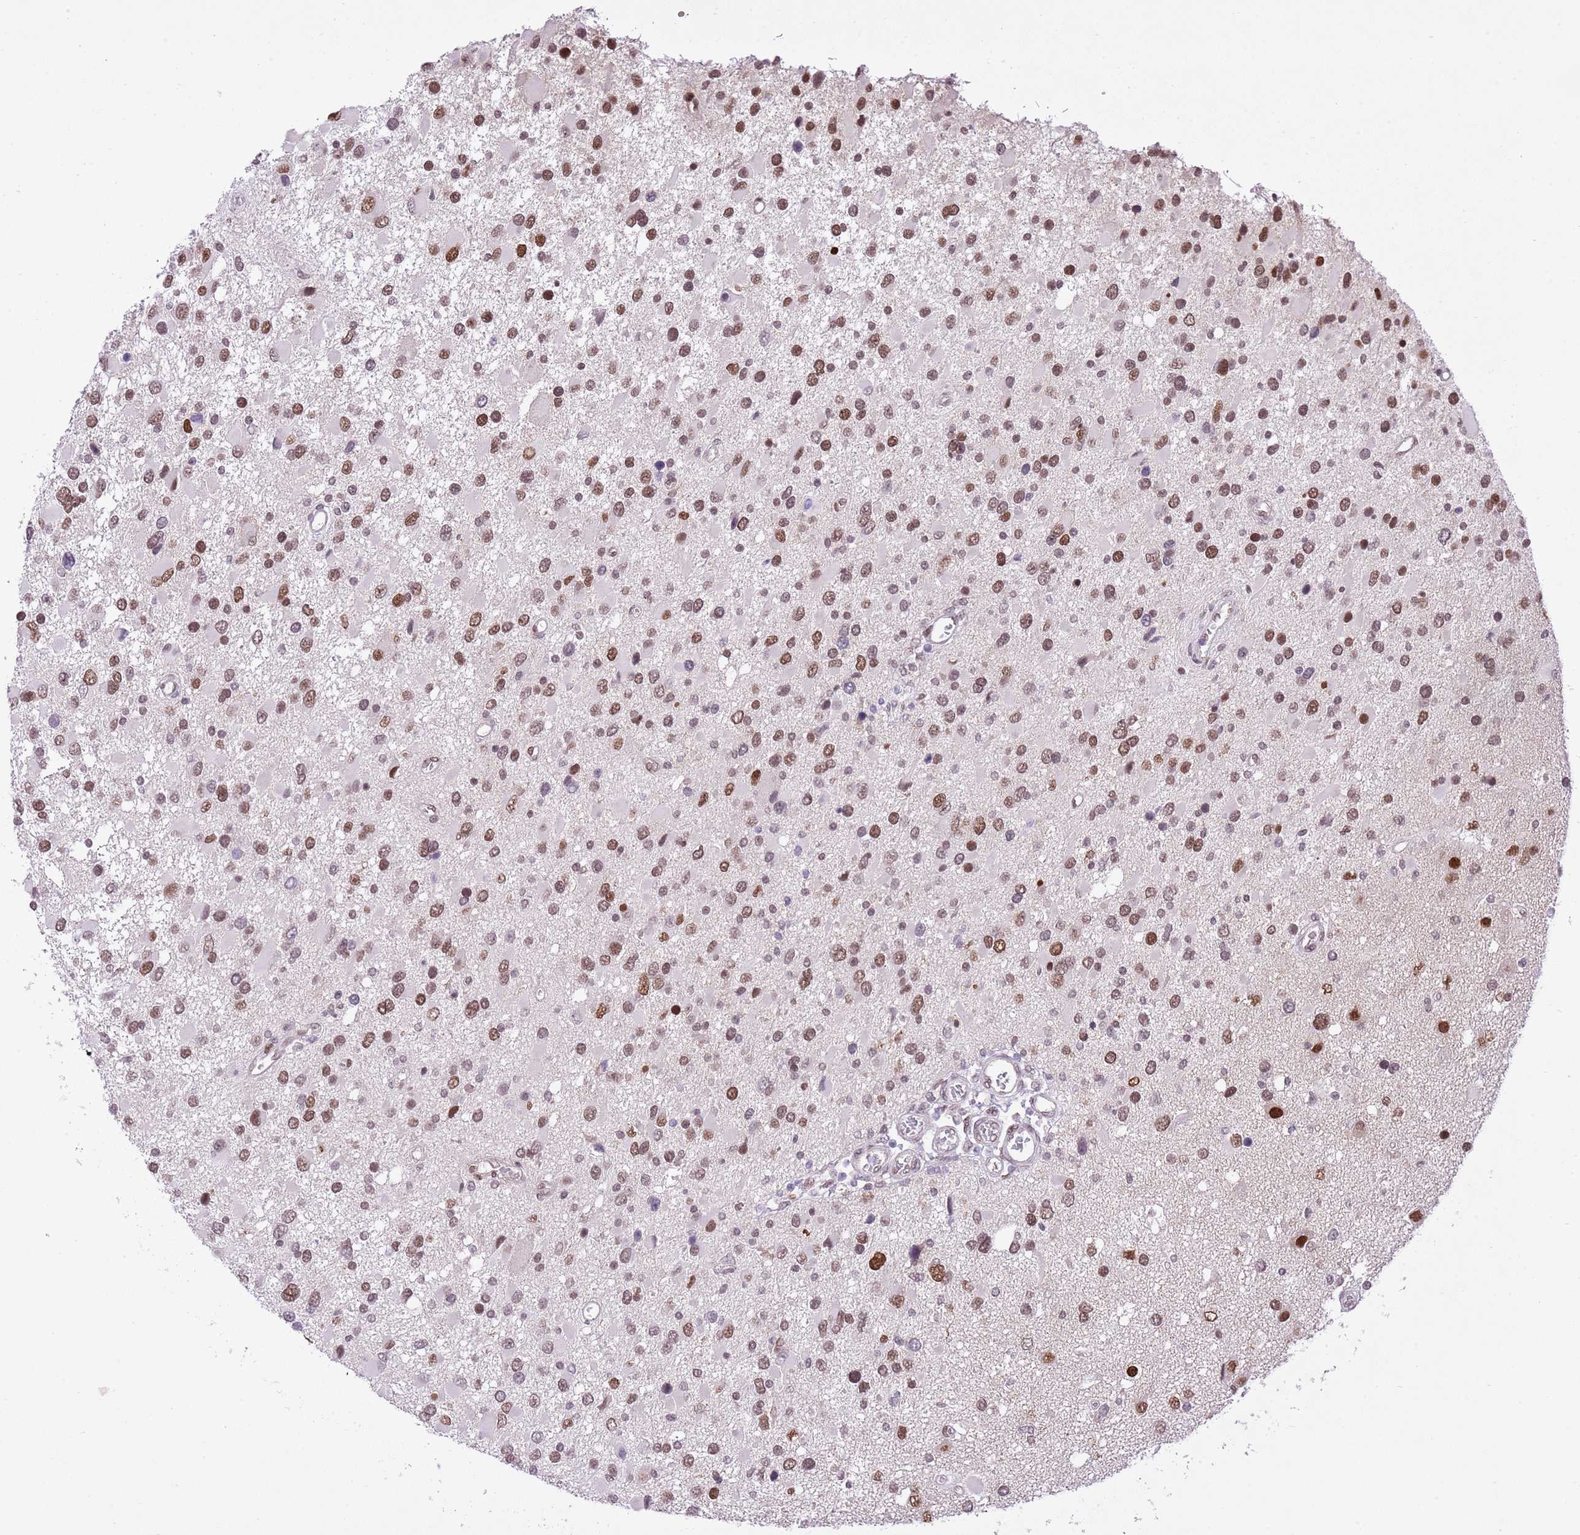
{"staining": {"intensity": "moderate", "quantity": ">75%", "location": "nuclear"}, "tissue": "glioma", "cell_type": "Tumor cells", "image_type": "cancer", "snomed": [{"axis": "morphology", "description": "Glioma, malignant, High grade"}, {"axis": "topography", "description": "Brain"}], "caption": "Glioma stained with a brown dye displays moderate nuclear positive staining in approximately >75% of tumor cells.", "gene": "NACC2", "patient": {"sex": "male", "age": 53}}